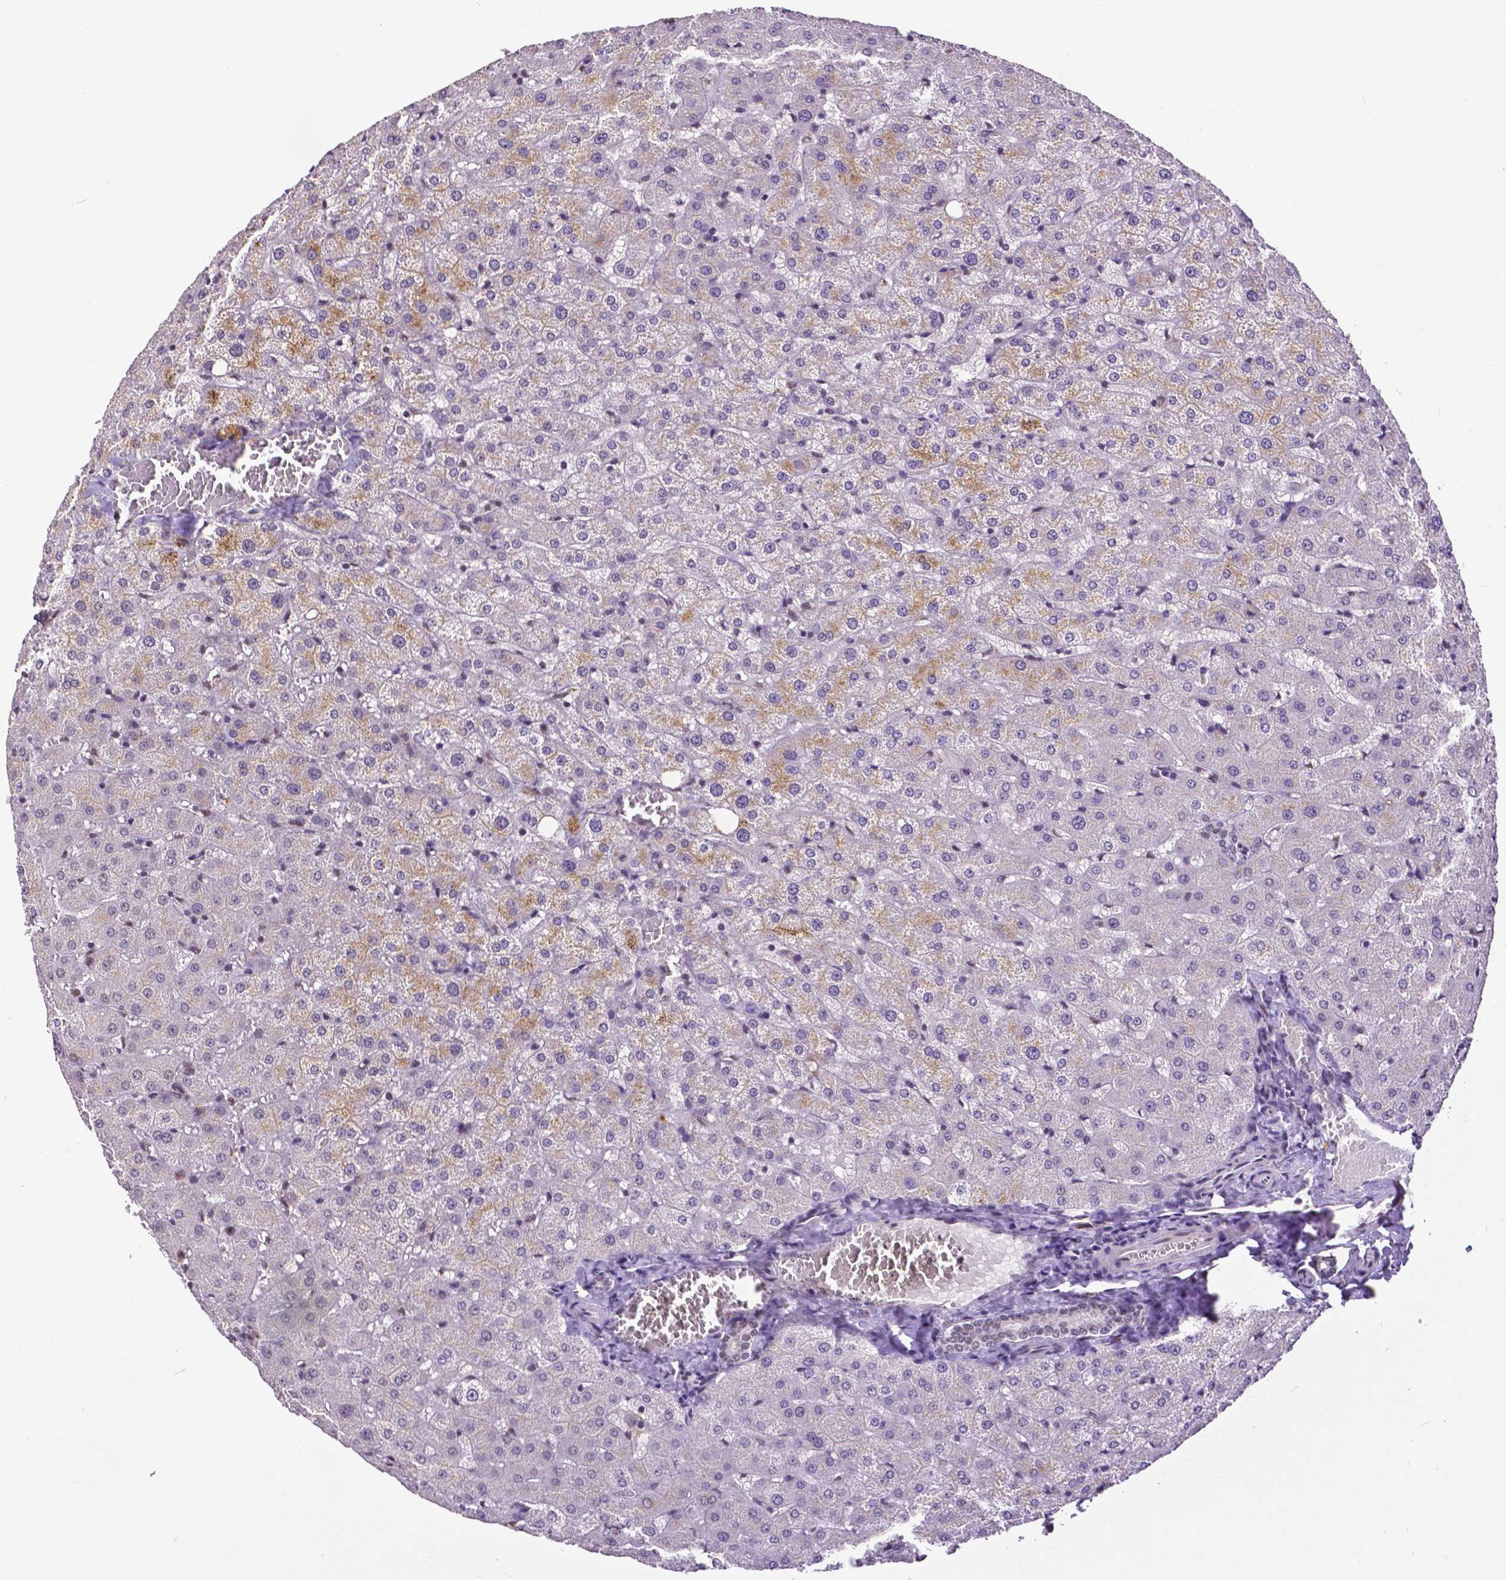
{"staining": {"intensity": "negative", "quantity": "none", "location": "none"}, "tissue": "liver", "cell_type": "Cholangiocytes", "image_type": "normal", "snomed": [{"axis": "morphology", "description": "Normal tissue, NOS"}, {"axis": "topography", "description": "Liver"}], "caption": "Photomicrograph shows no protein positivity in cholangiocytes of normal liver.", "gene": "ATRX", "patient": {"sex": "female", "age": 50}}